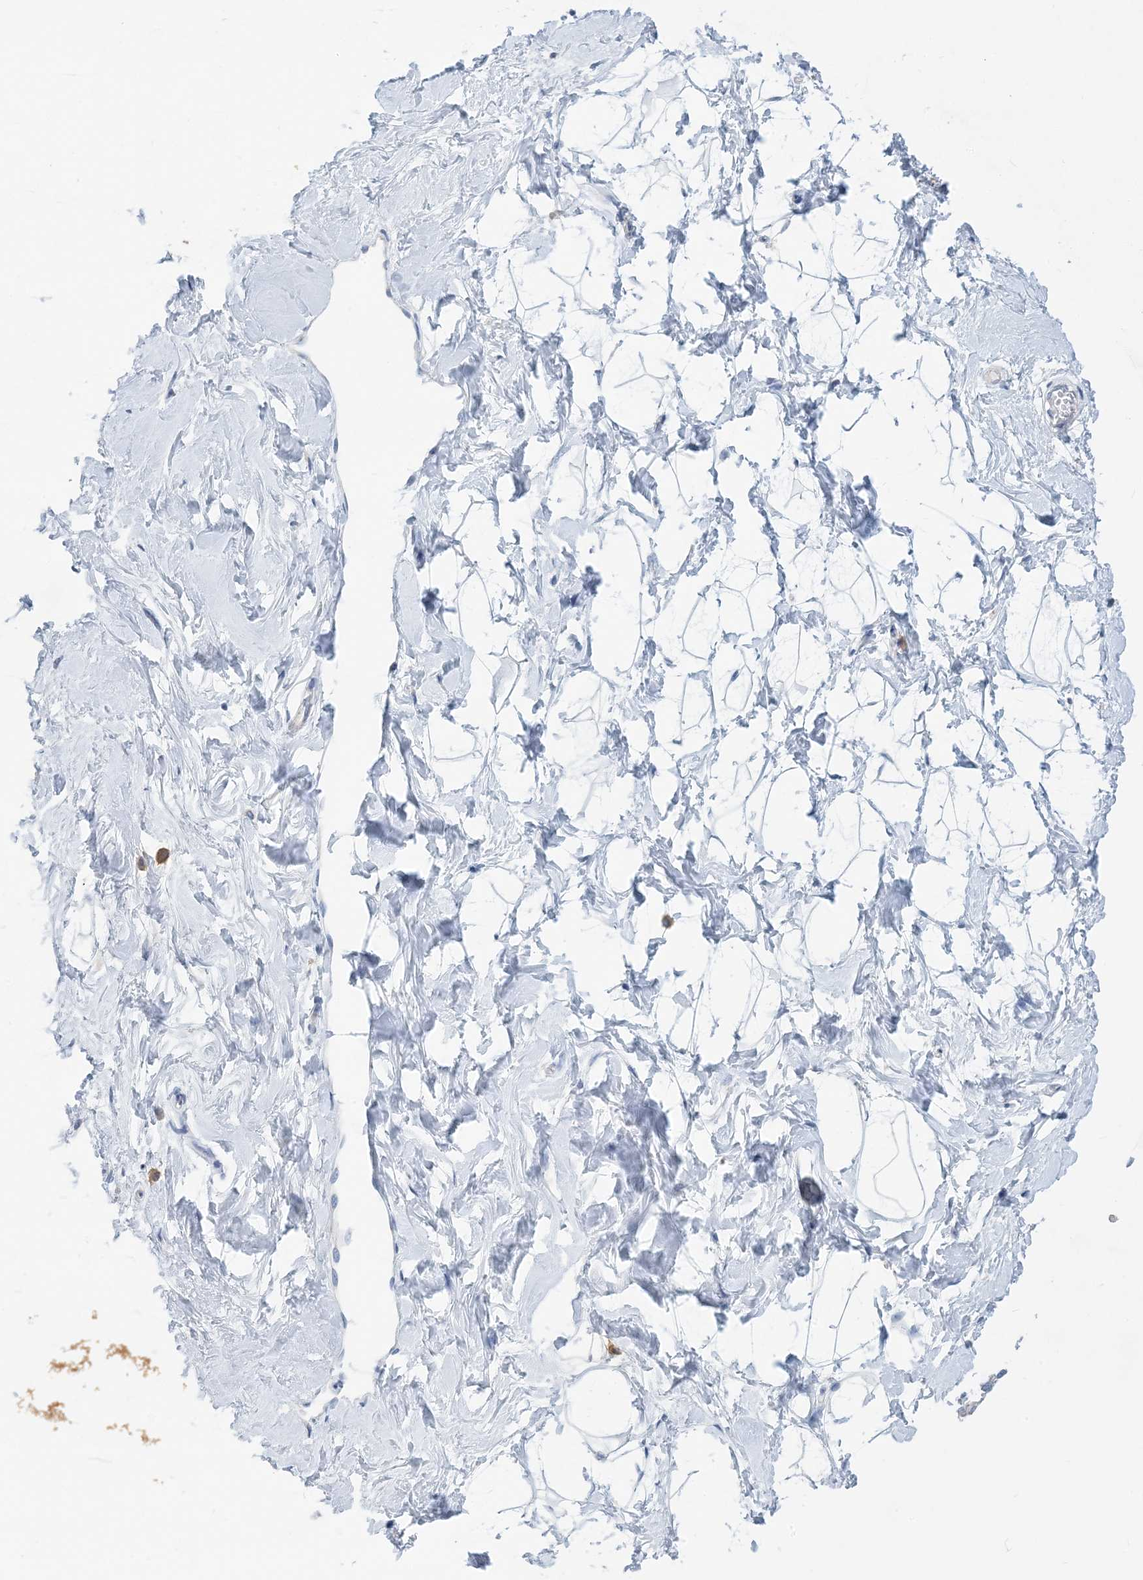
{"staining": {"intensity": "negative", "quantity": "none", "location": "none"}, "tissue": "breast", "cell_type": "Adipocytes", "image_type": "normal", "snomed": [{"axis": "morphology", "description": "Normal tissue, NOS"}, {"axis": "morphology", "description": "Adenoma, NOS"}, {"axis": "topography", "description": "Breast"}], "caption": "A high-resolution photomicrograph shows immunohistochemistry (IHC) staining of benign breast, which demonstrates no significant positivity in adipocytes.", "gene": "ZCCHC12", "patient": {"sex": "female", "age": 23}}